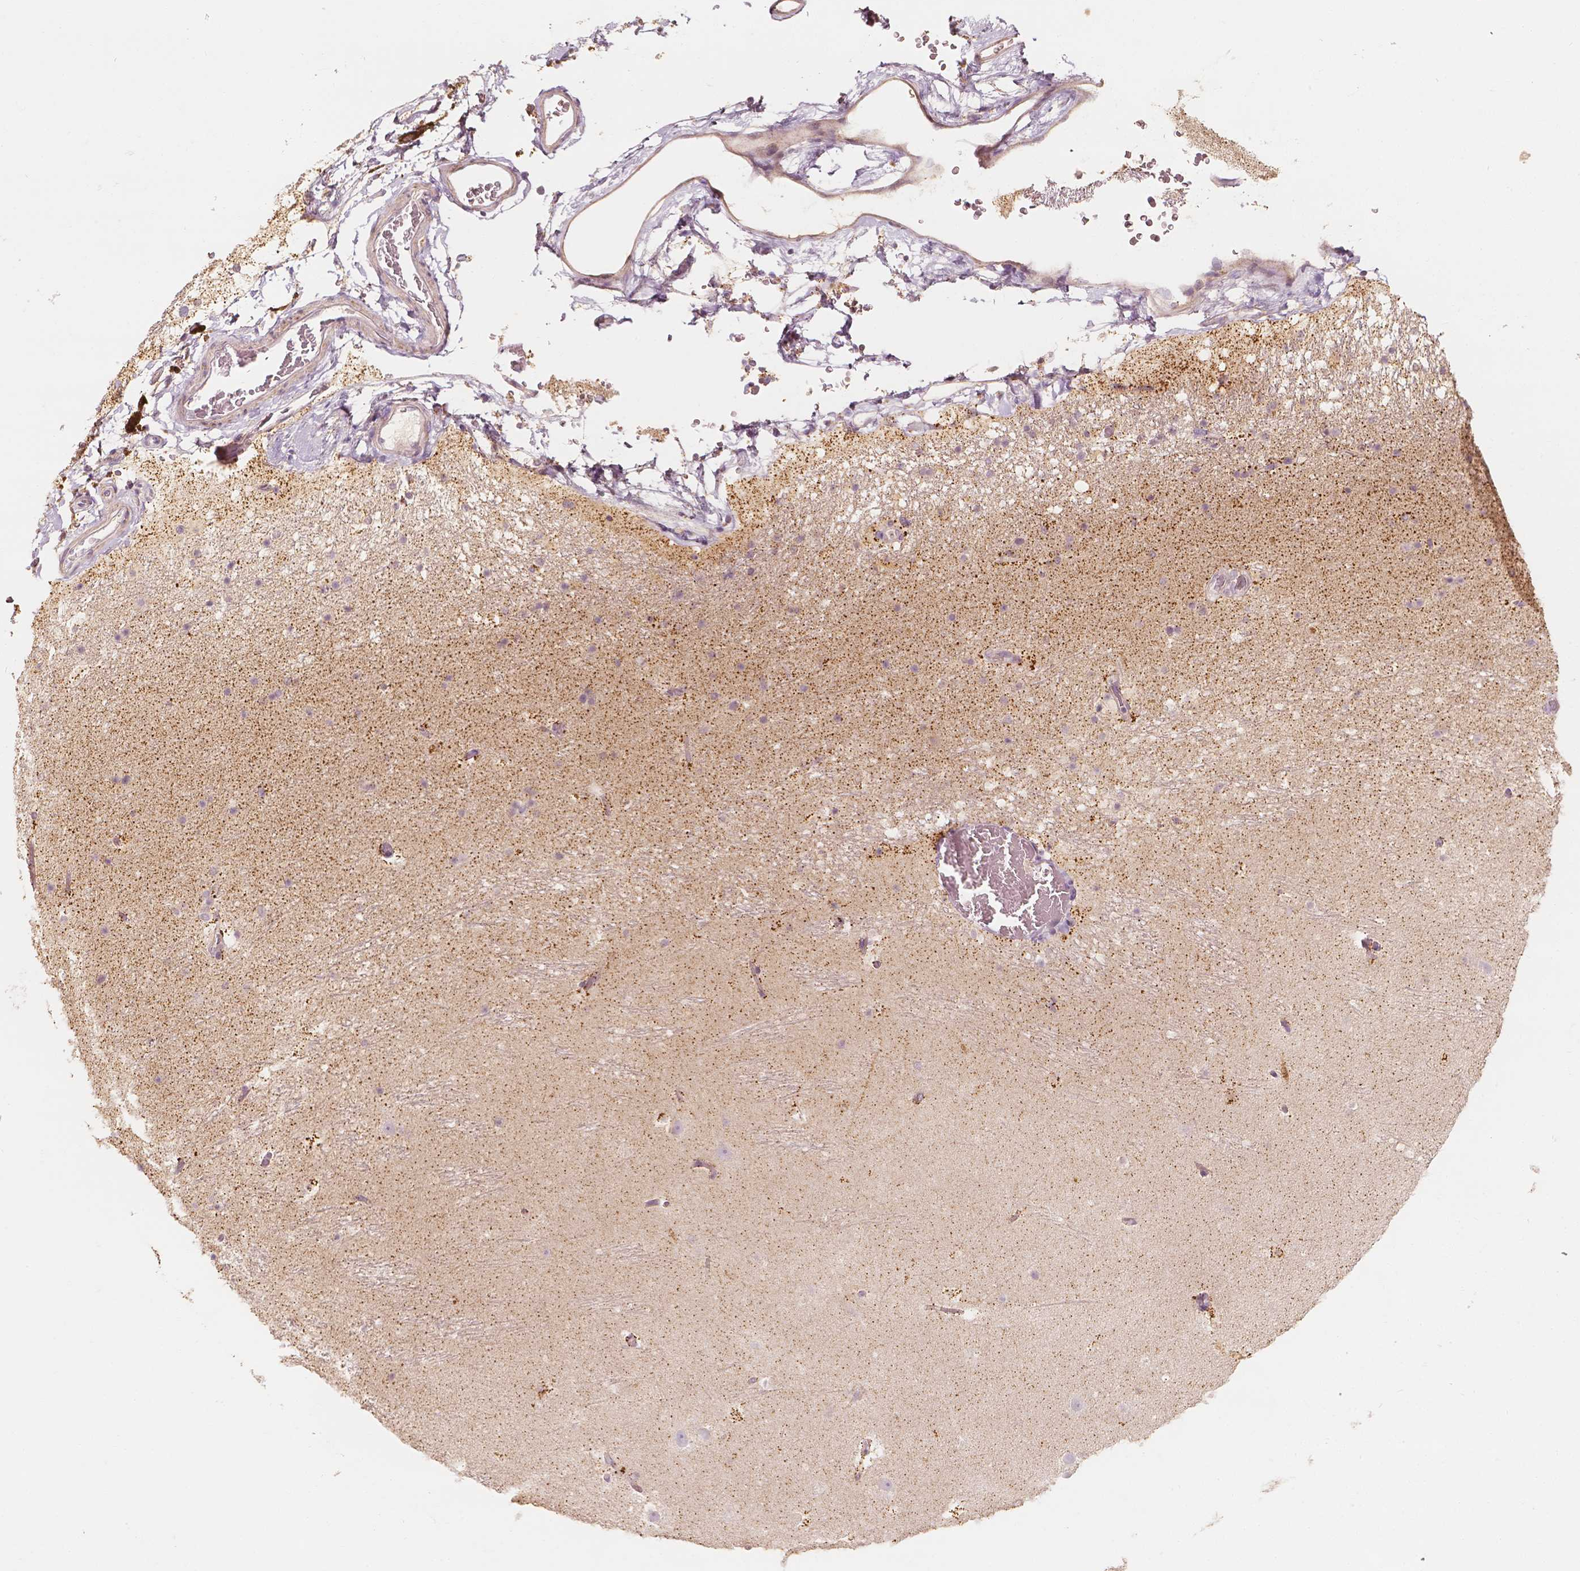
{"staining": {"intensity": "weak", "quantity": "<25%", "location": "cytoplasmic/membranous"}, "tissue": "hippocampus", "cell_type": "Glial cells", "image_type": "normal", "snomed": [{"axis": "morphology", "description": "Normal tissue, NOS"}, {"axis": "topography", "description": "Hippocampus"}], "caption": "This image is of normal hippocampus stained with IHC to label a protein in brown with the nuclei are counter-stained blue. There is no expression in glial cells.", "gene": "SHPK", "patient": {"sex": "male", "age": 26}}